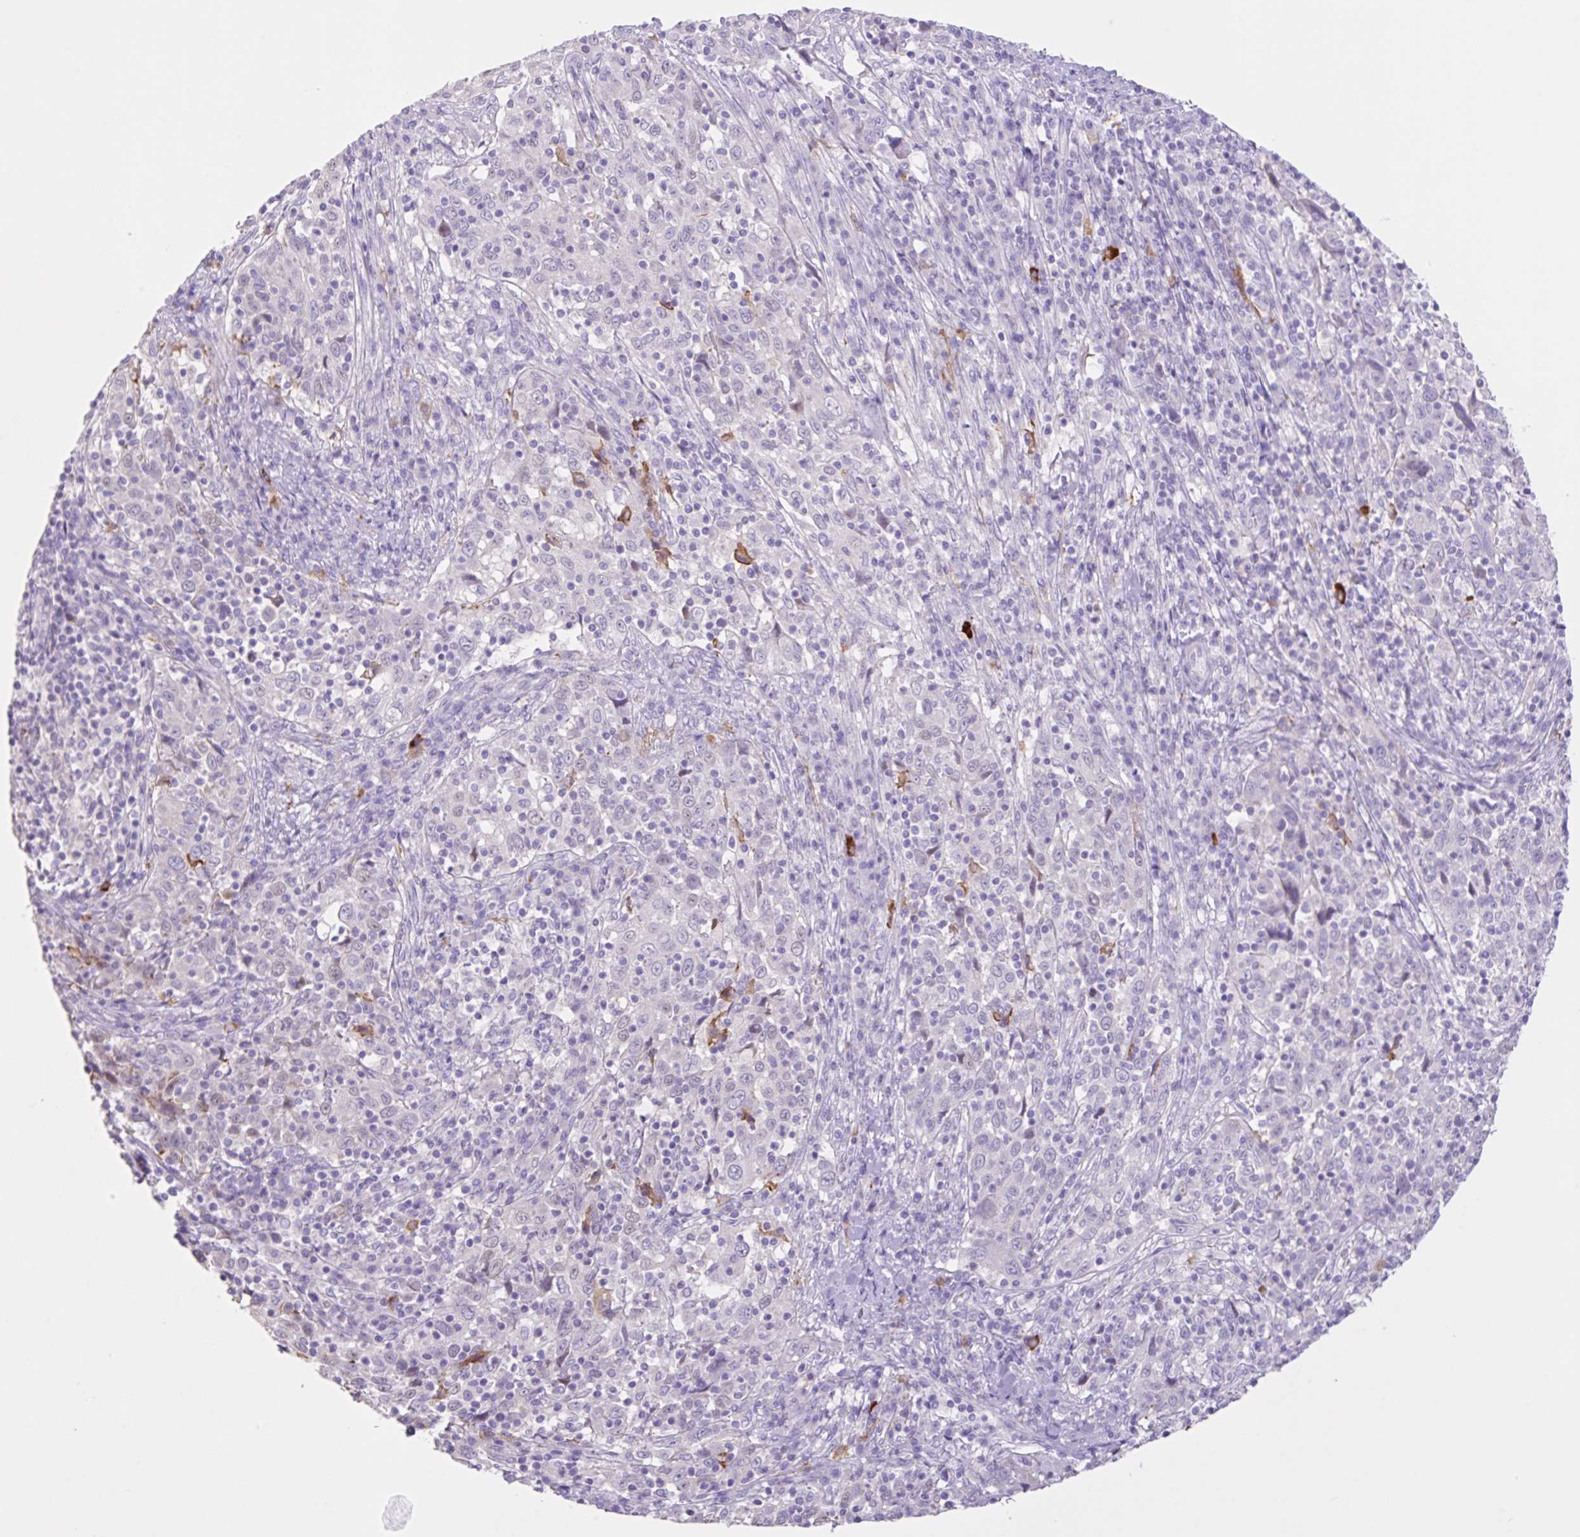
{"staining": {"intensity": "negative", "quantity": "none", "location": "none"}, "tissue": "cervical cancer", "cell_type": "Tumor cells", "image_type": "cancer", "snomed": [{"axis": "morphology", "description": "Squamous cell carcinoma, NOS"}, {"axis": "topography", "description": "Cervix"}], "caption": "The micrograph demonstrates no staining of tumor cells in cervical squamous cell carcinoma.", "gene": "CST11", "patient": {"sex": "female", "age": 46}}